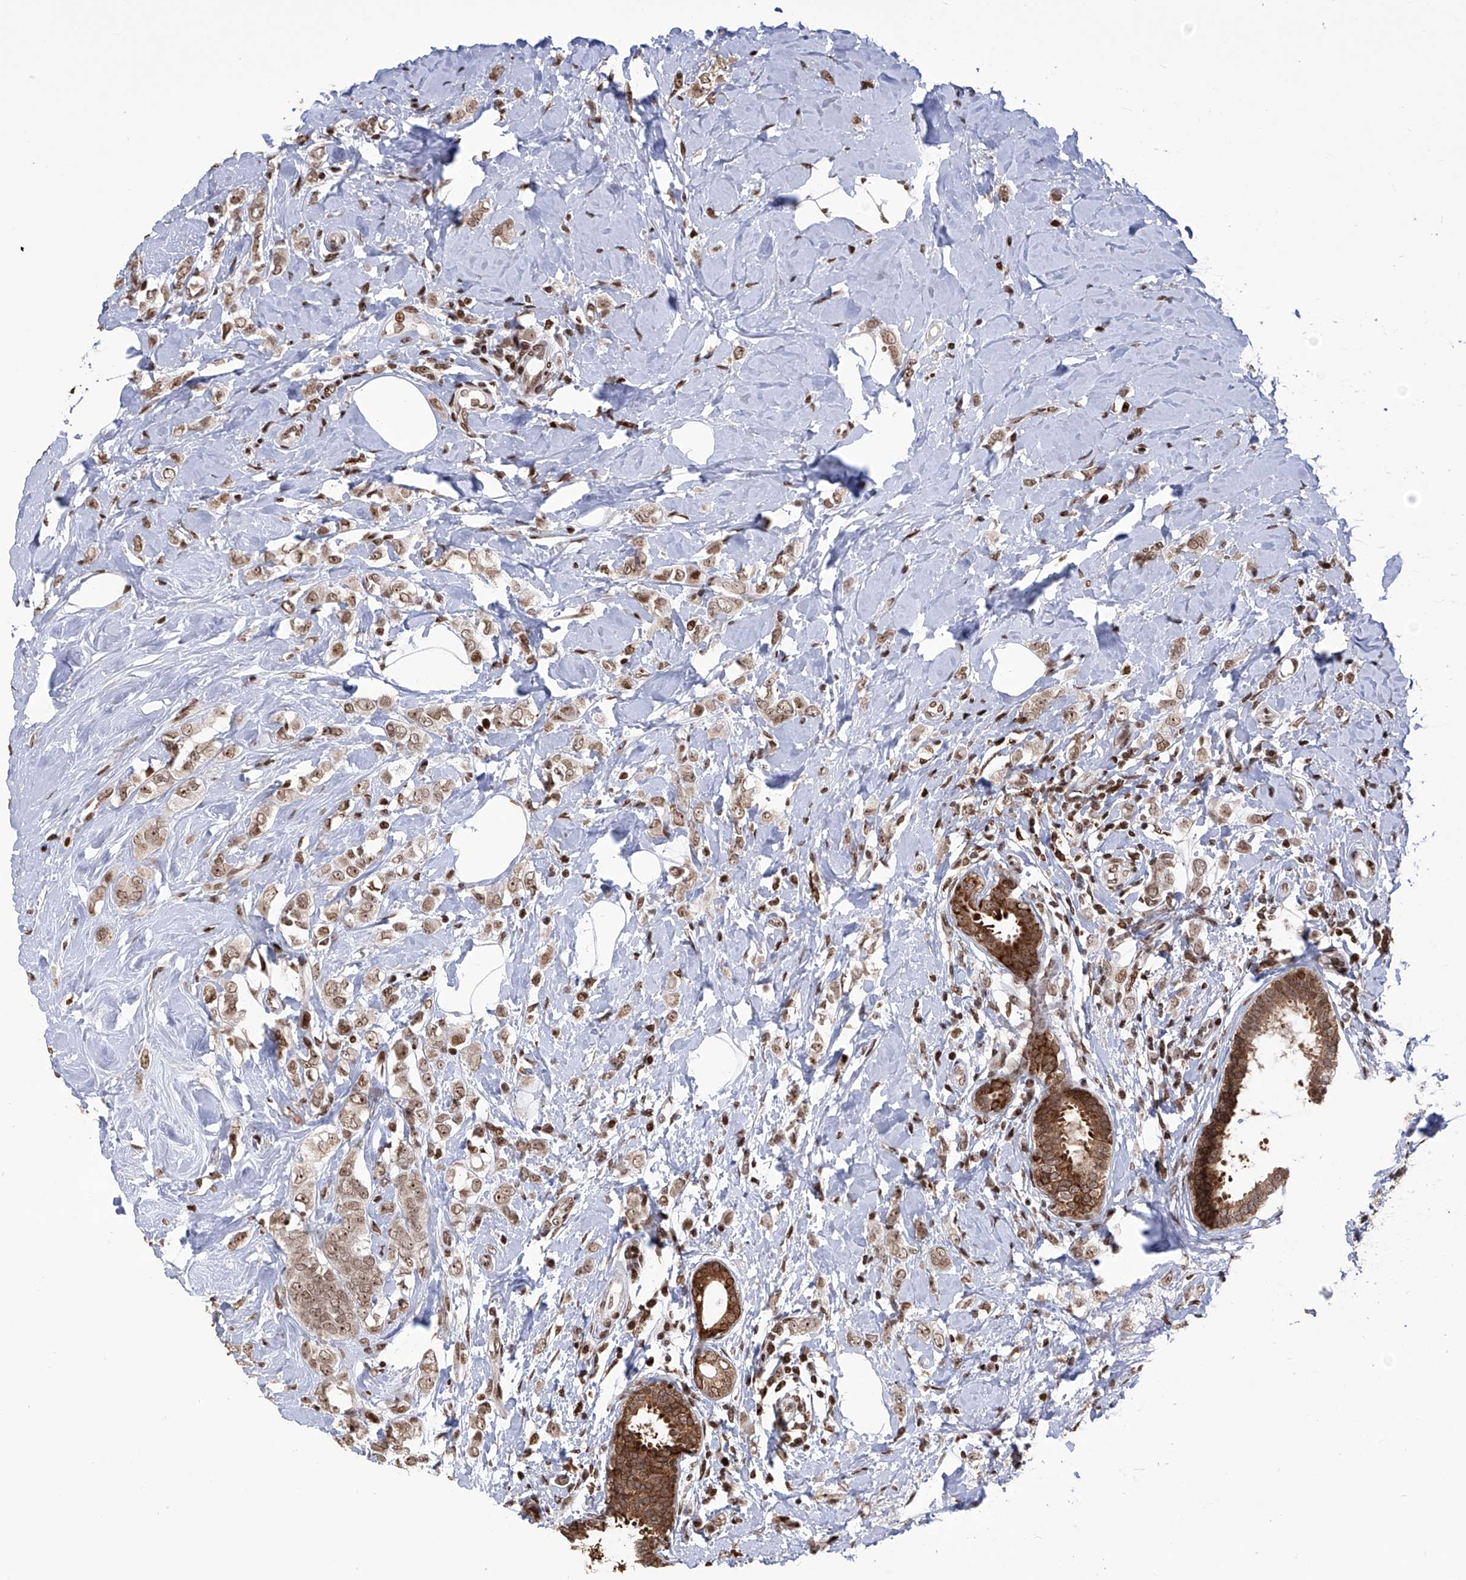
{"staining": {"intensity": "moderate", "quantity": ">75%", "location": "nuclear"}, "tissue": "breast cancer", "cell_type": "Tumor cells", "image_type": "cancer", "snomed": [{"axis": "morphology", "description": "Lobular carcinoma"}, {"axis": "topography", "description": "Breast"}], "caption": "Moderate nuclear staining is seen in approximately >75% of tumor cells in breast cancer (lobular carcinoma).", "gene": "PAK1IP1", "patient": {"sex": "female", "age": 47}}